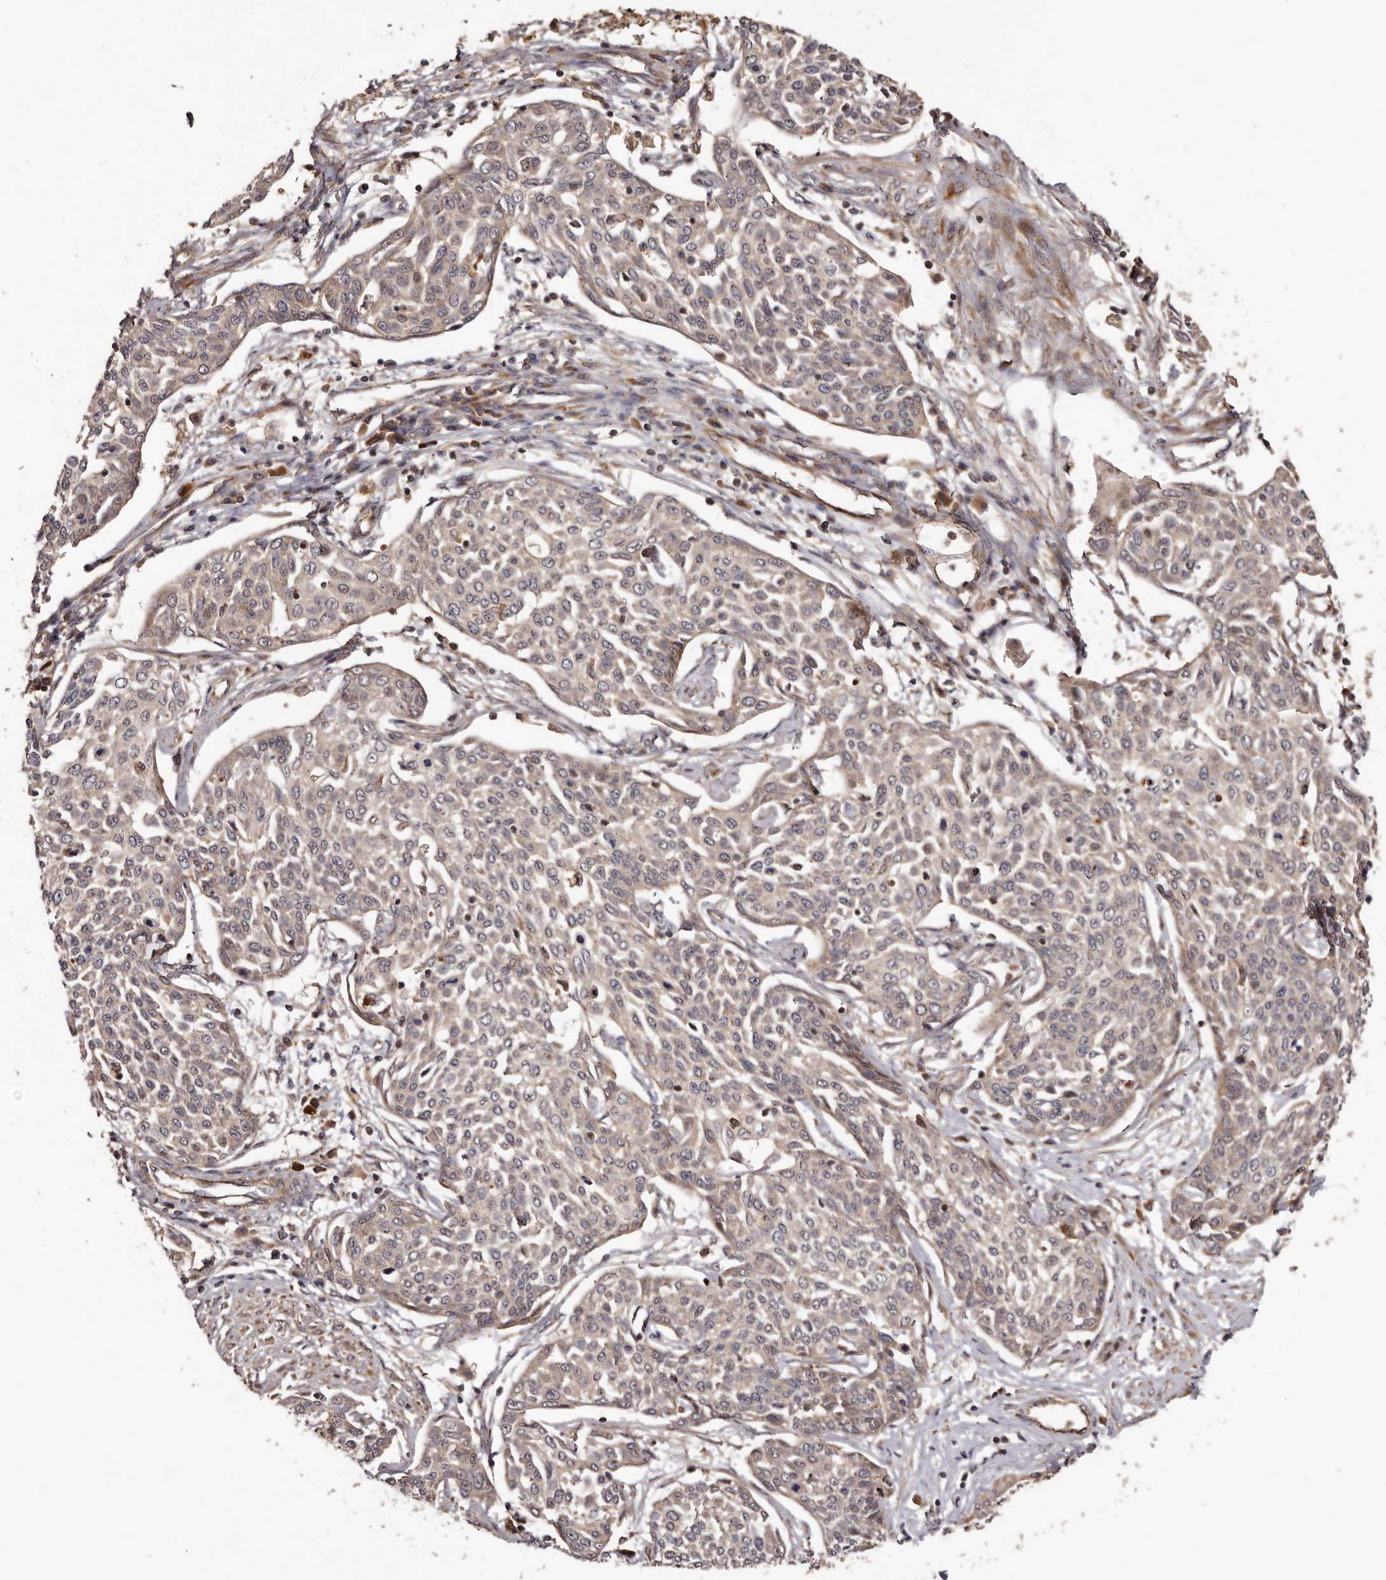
{"staining": {"intensity": "weak", "quantity": ">75%", "location": "cytoplasmic/membranous"}, "tissue": "cervical cancer", "cell_type": "Tumor cells", "image_type": "cancer", "snomed": [{"axis": "morphology", "description": "Squamous cell carcinoma, NOS"}, {"axis": "topography", "description": "Cervix"}], "caption": "Protein expression by immunohistochemistry (IHC) displays weak cytoplasmic/membranous expression in approximately >75% of tumor cells in squamous cell carcinoma (cervical). Immunohistochemistry (ihc) stains the protein in brown and the nuclei are stained blue.", "gene": "GTPBP1", "patient": {"sex": "female", "age": 34}}